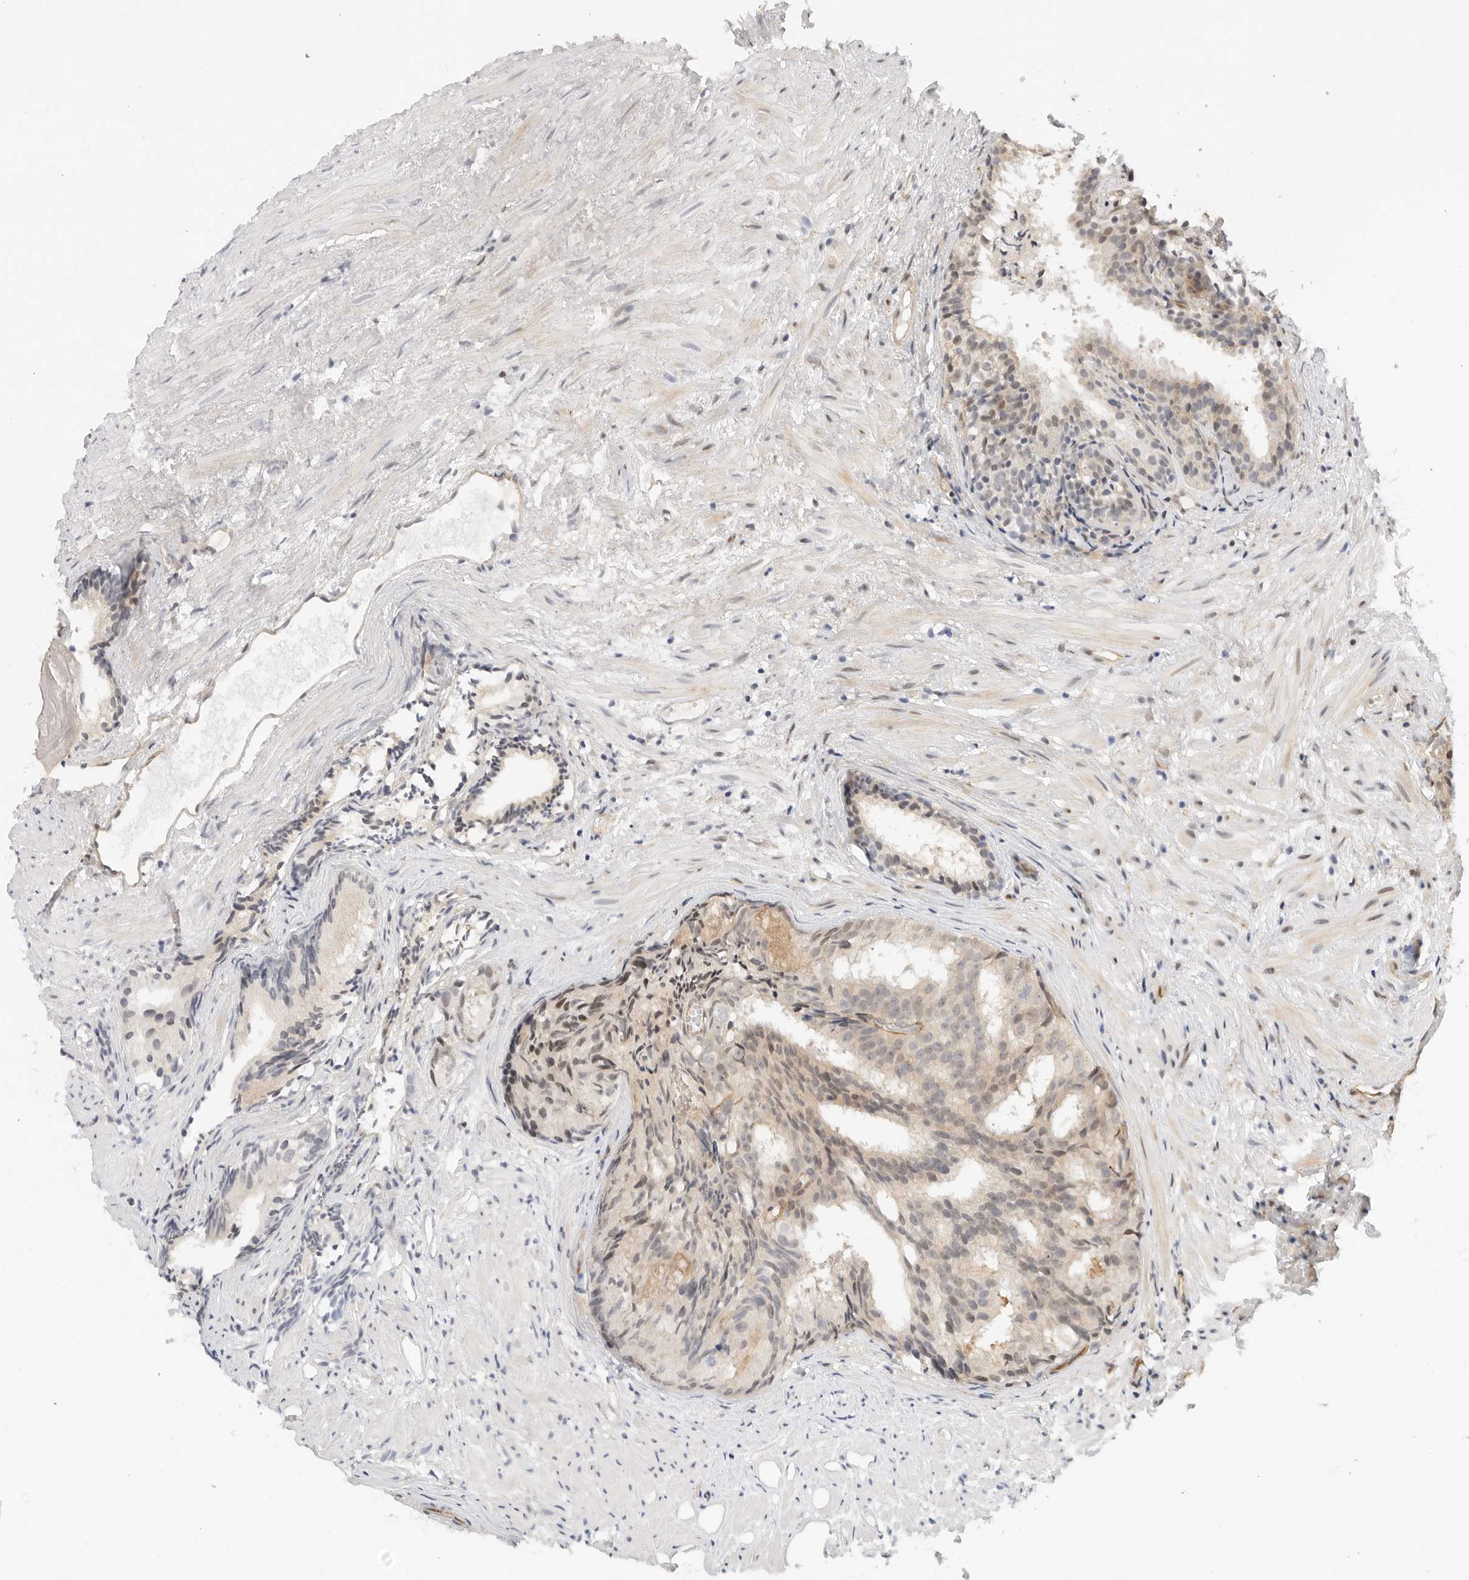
{"staining": {"intensity": "weak", "quantity": "<25%", "location": "nuclear"}, "tissue": "prostate cancer", "cell_type": "Tumor cells", "image_type": "cancer", "snomed": [{"axis": "morphology", "description": "Adenocarcinoma, Low grade"}, {"axis": "topography", "description": "Prostate"}], "caption": "Human prostate cancer stained for a protein using immunohistochemistry (IHC) demonstrates no expression in tumor cells.", "gene": "ZNF613", "patient": {"sex": "male", "age": 88}}